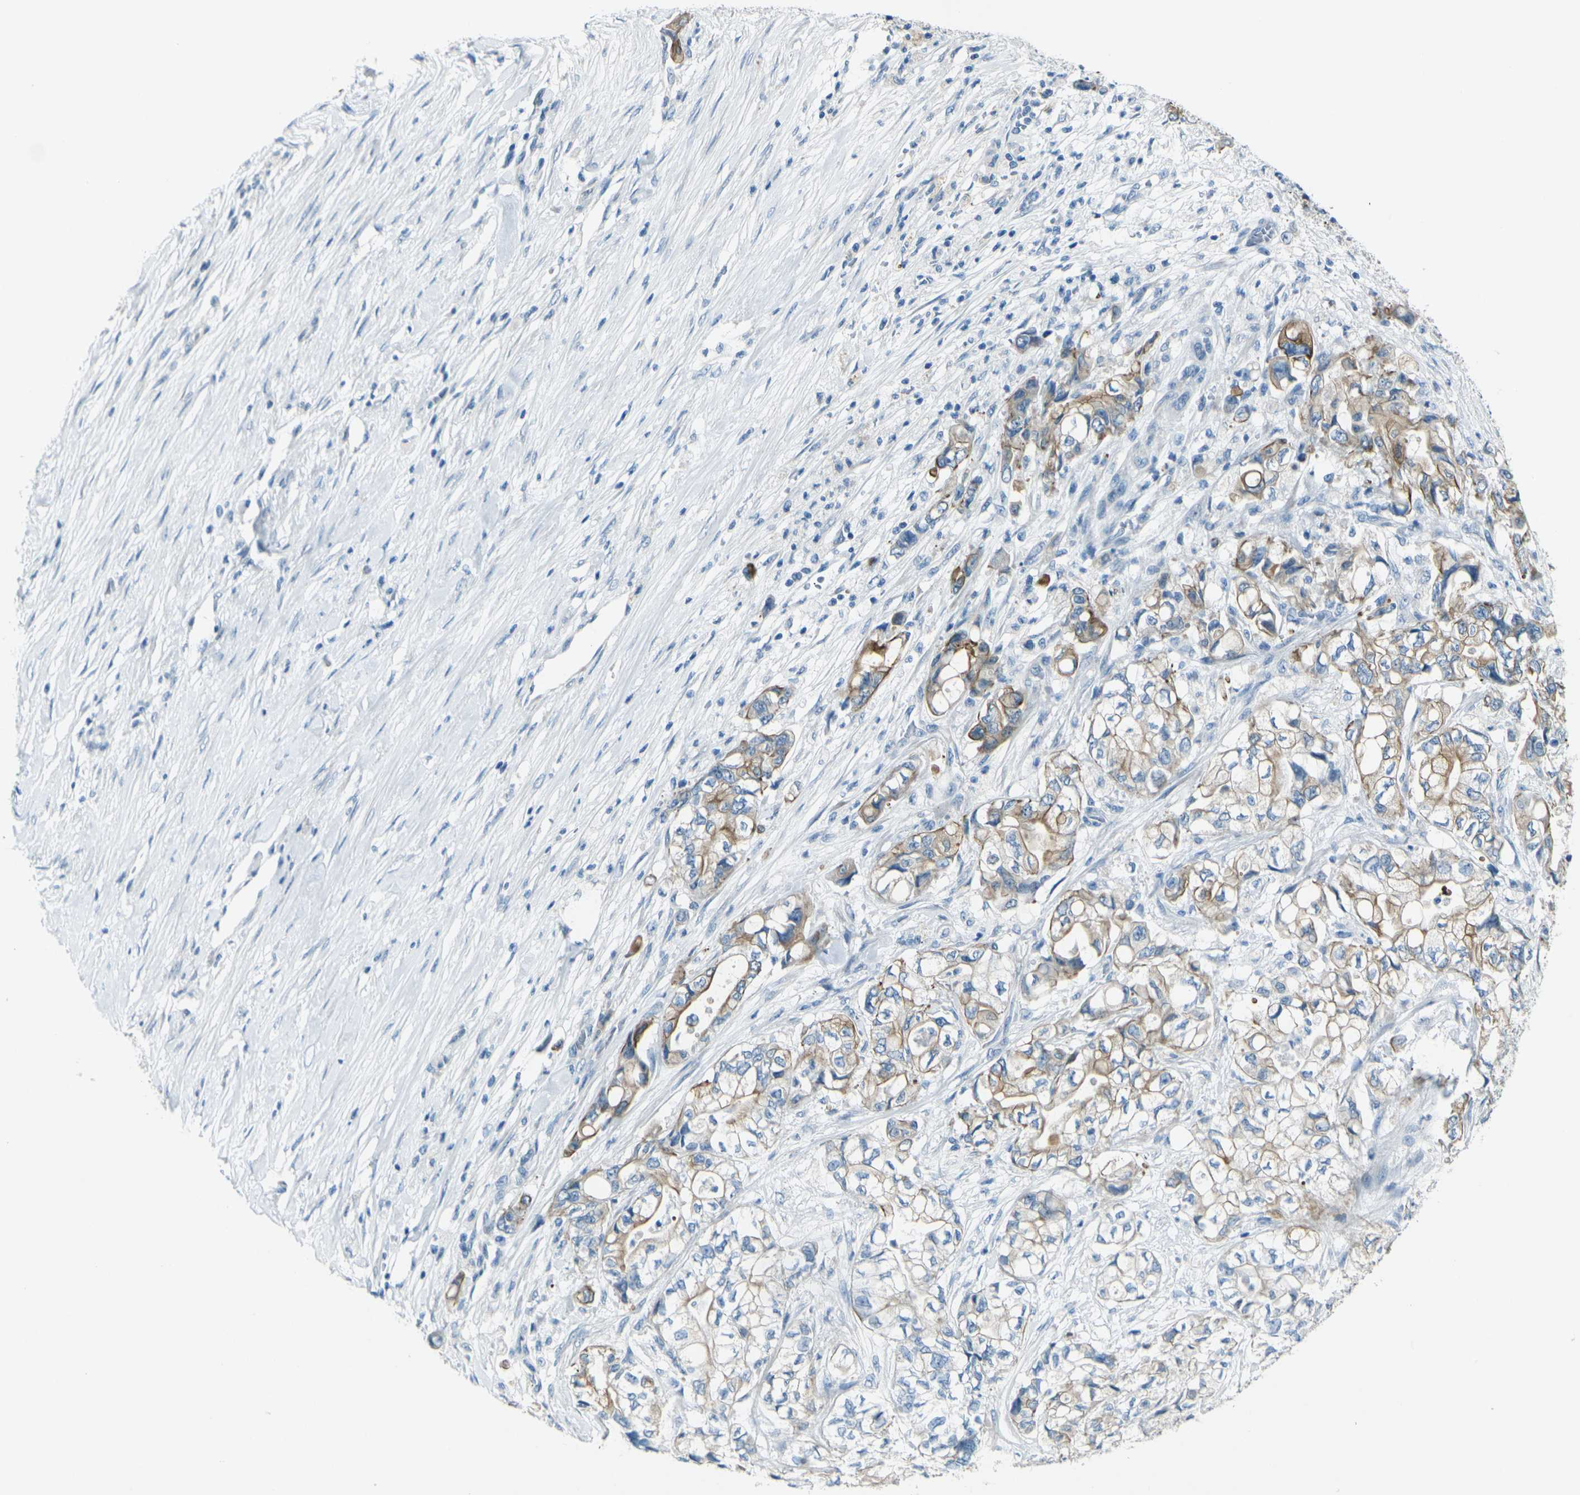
{"staining": {"intensity": "moderate", "quantity": "25%-75%", "location": "cytoplasmic/membranous"}, "tissue": "pancreatic cancer", "cell_type": "Tumor cells", "image_type": "cancer", "snomed": [{"axis": "morphology", "description": "Adenocarcinoma, NOS"}, {"axis": "topography", "description": "Pancreas"}], "caption": "Adenocarcinoma (pancreatic) was stained to show a protein in brown. There is medium levels of moderate cytoplasmic/membranous positivity in about 25%-75% of tumor cells.", "gene": "ANKRD46", "patient": {"sex": "male", "age": 79}}